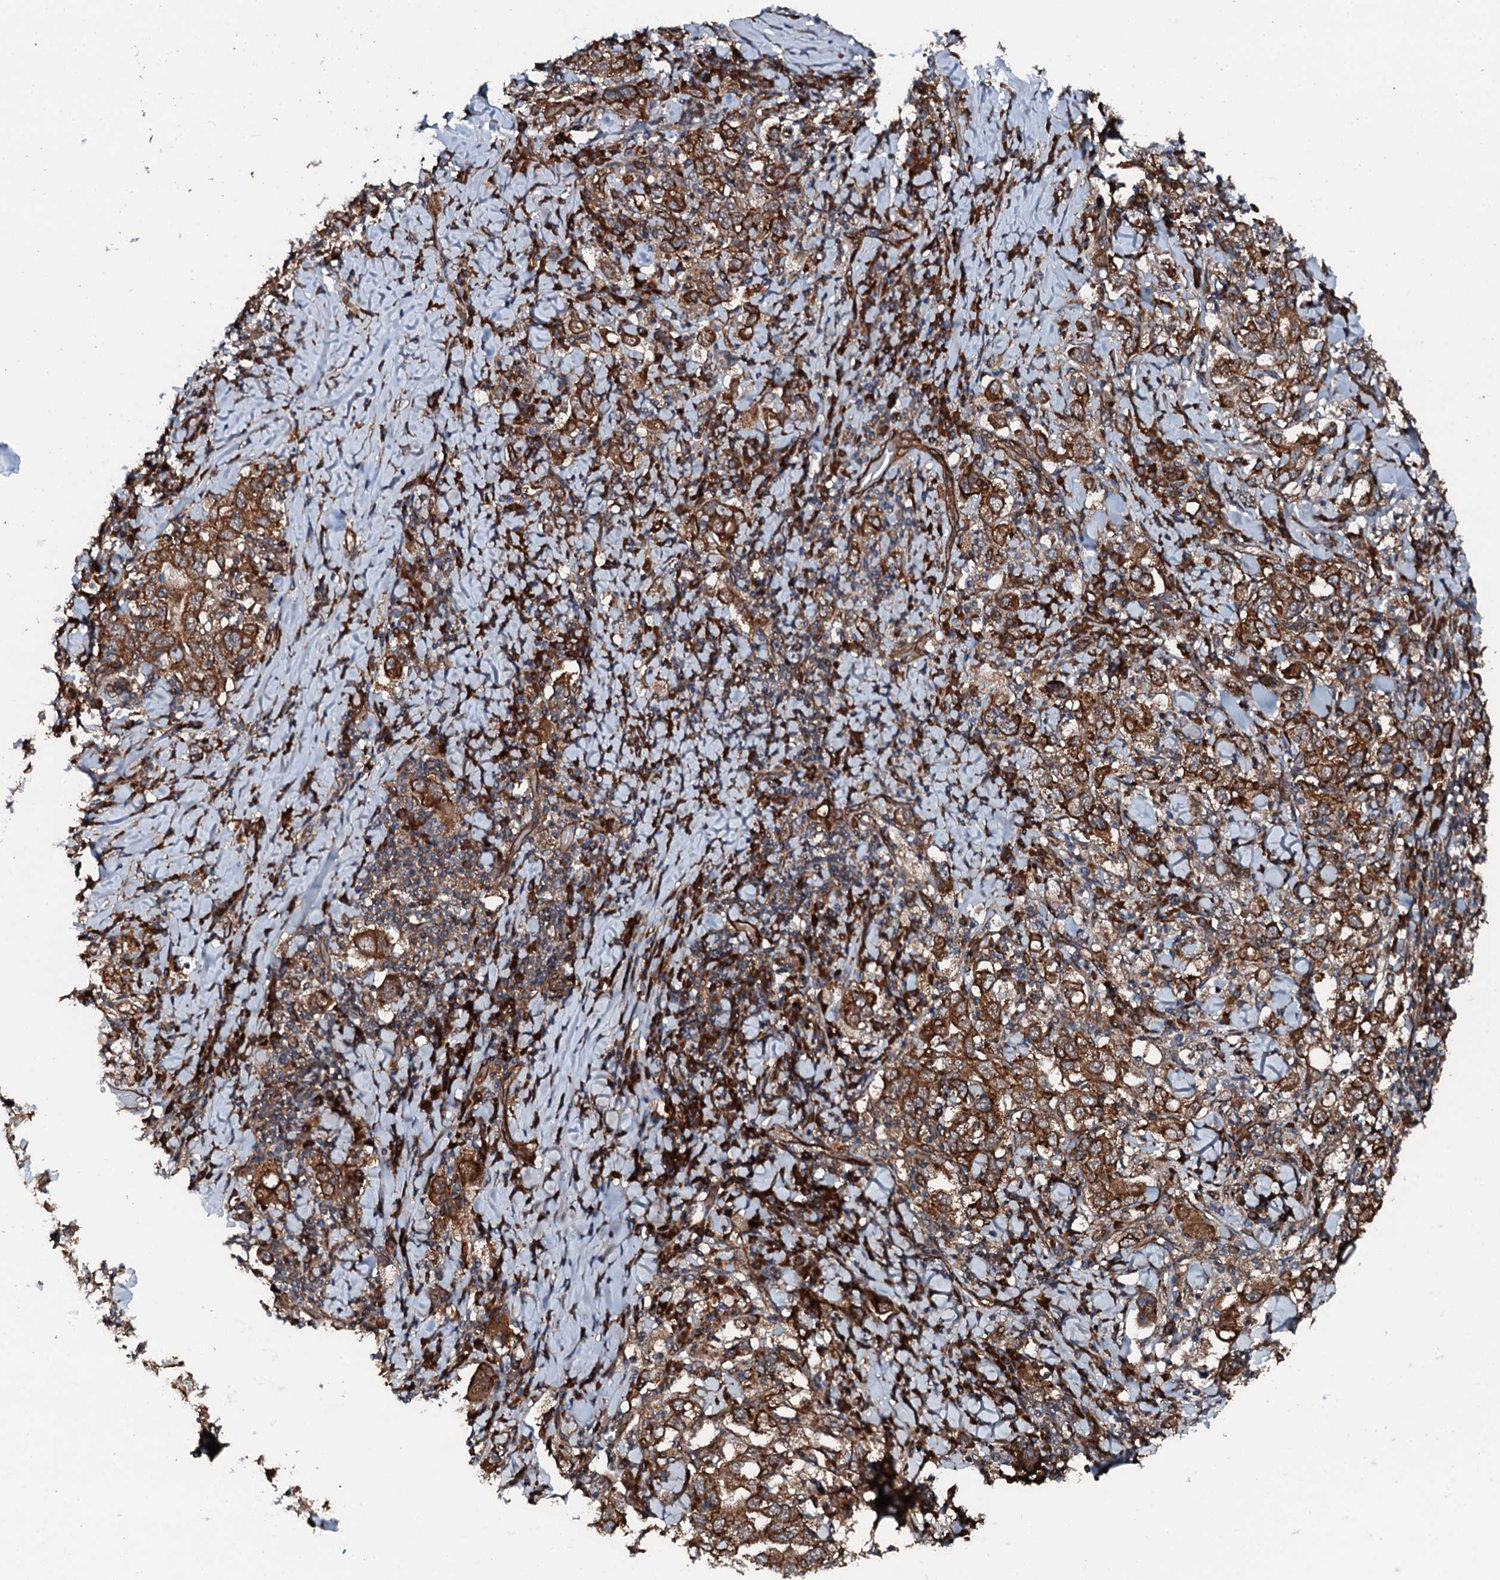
{"staining": {"intensity": "strong", "quantity": ">75%", "location": "cytoplasmic/membranous"}, "tissue": "stomach cancer", "cell_type": "Tumor cells", "image_type": "cancer", "snomed": [{"axis": "morphology", "description": "Adenocarcinoma, NOS"}, {"axis": "topography", "description": "Stomach, upper"}], "caption": "Protein analysis of stomach cancer (adenocarcinoma) tissue reveals strong cytoplasmic/membranous expression in about >75% of tumor cells.", "gene": "FLYWCH1", "patient": {"sex": "male", "age": 62}}